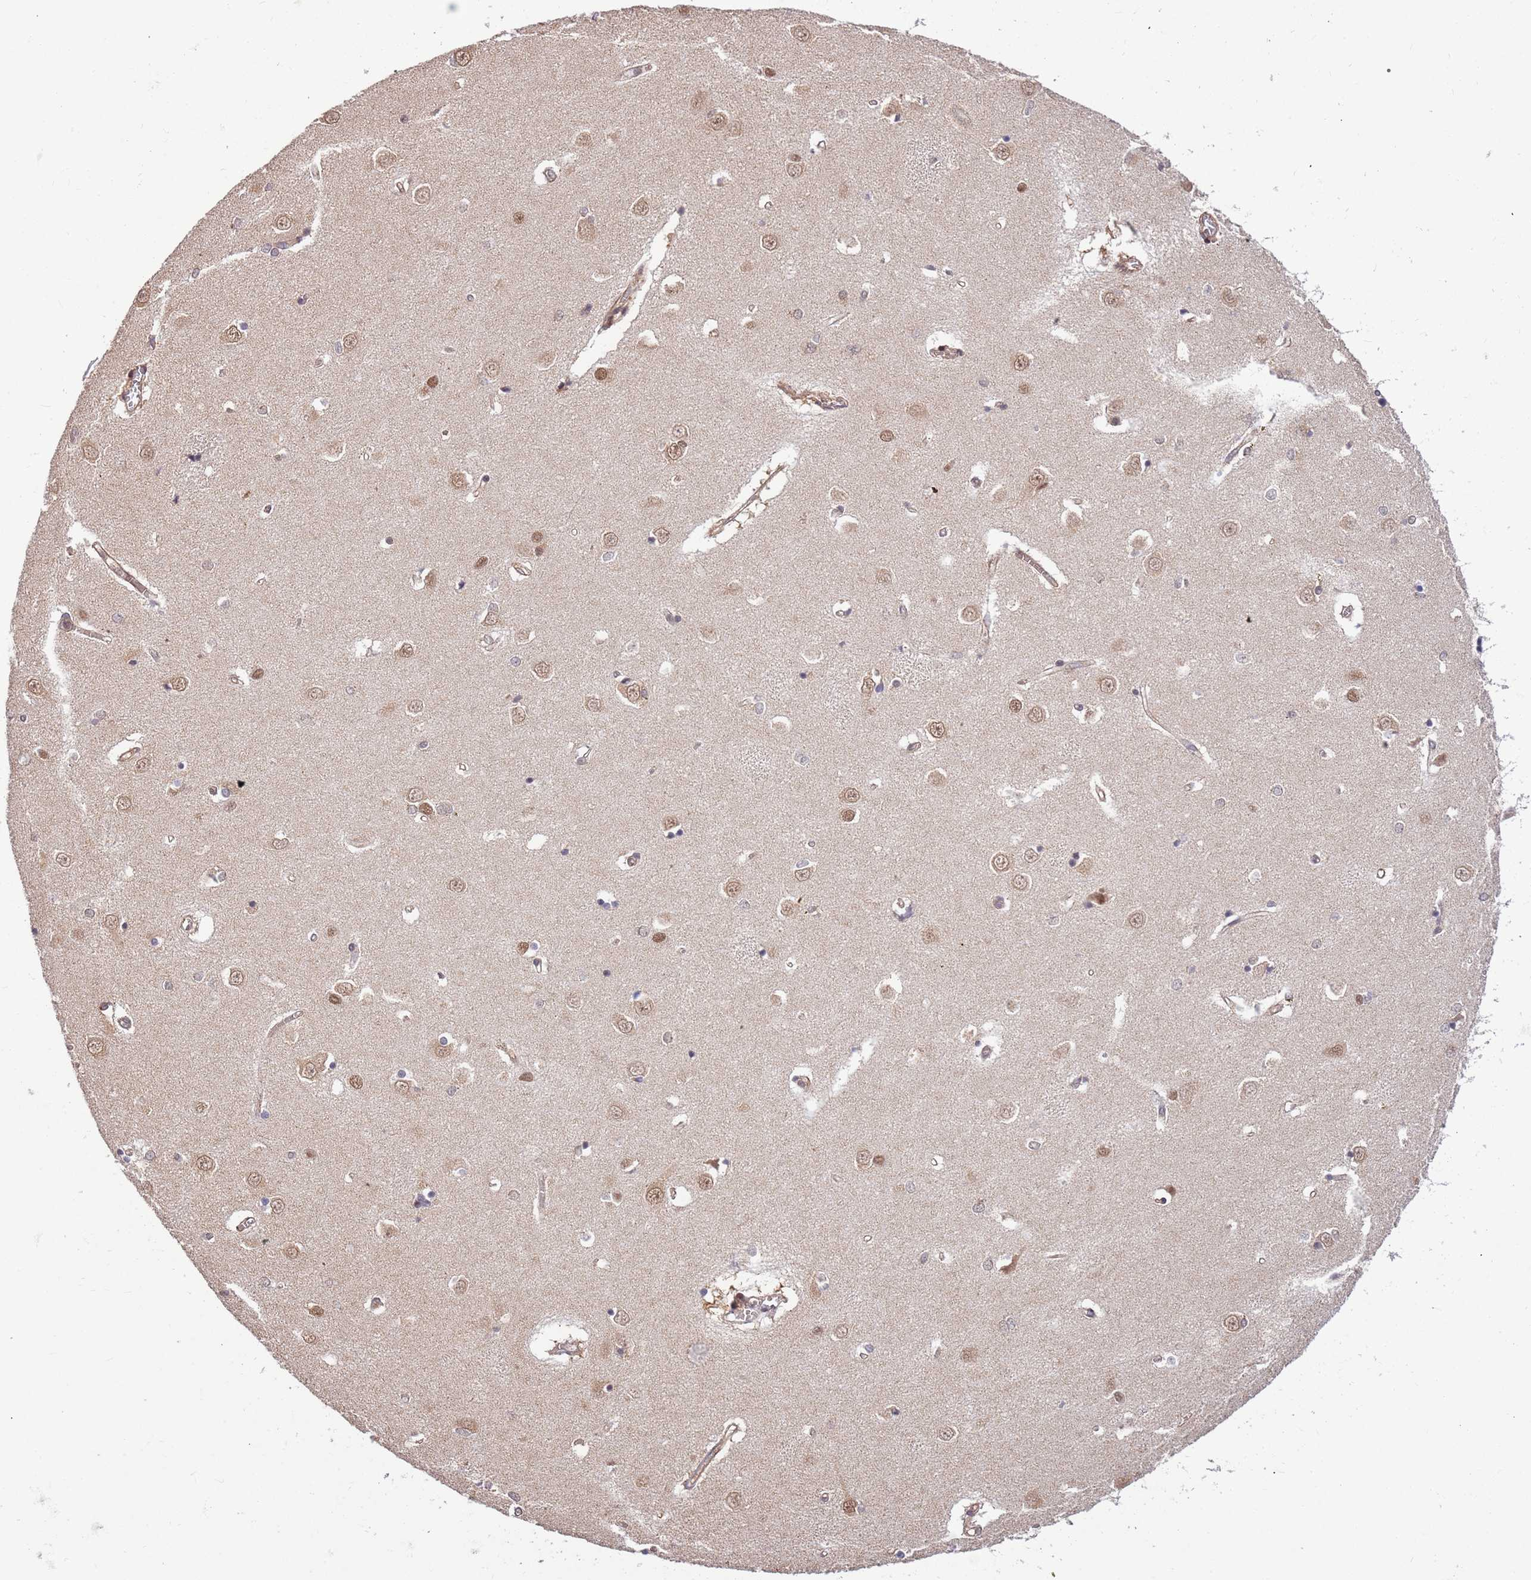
{"staining": {"intensity": "negative", "quantity": "none", "location": "none"}, "tissue": "caudate", "cell_type": "Glial cells", "image_type": "normal", "snomed": [{"axis": "morphology", "description": "Normal tissue, NOS"}, {"axis": "topography", "description": "Lateral ventricle wall"}], "caption": "High magnification brightfield microscopy of normal caudate stained with DAB (brown) and counterstained with hematoxylin (blue): glial cells show no significant staining.", "gene": "HAUS3", "patient": {"sex": "male", "age": 37}}